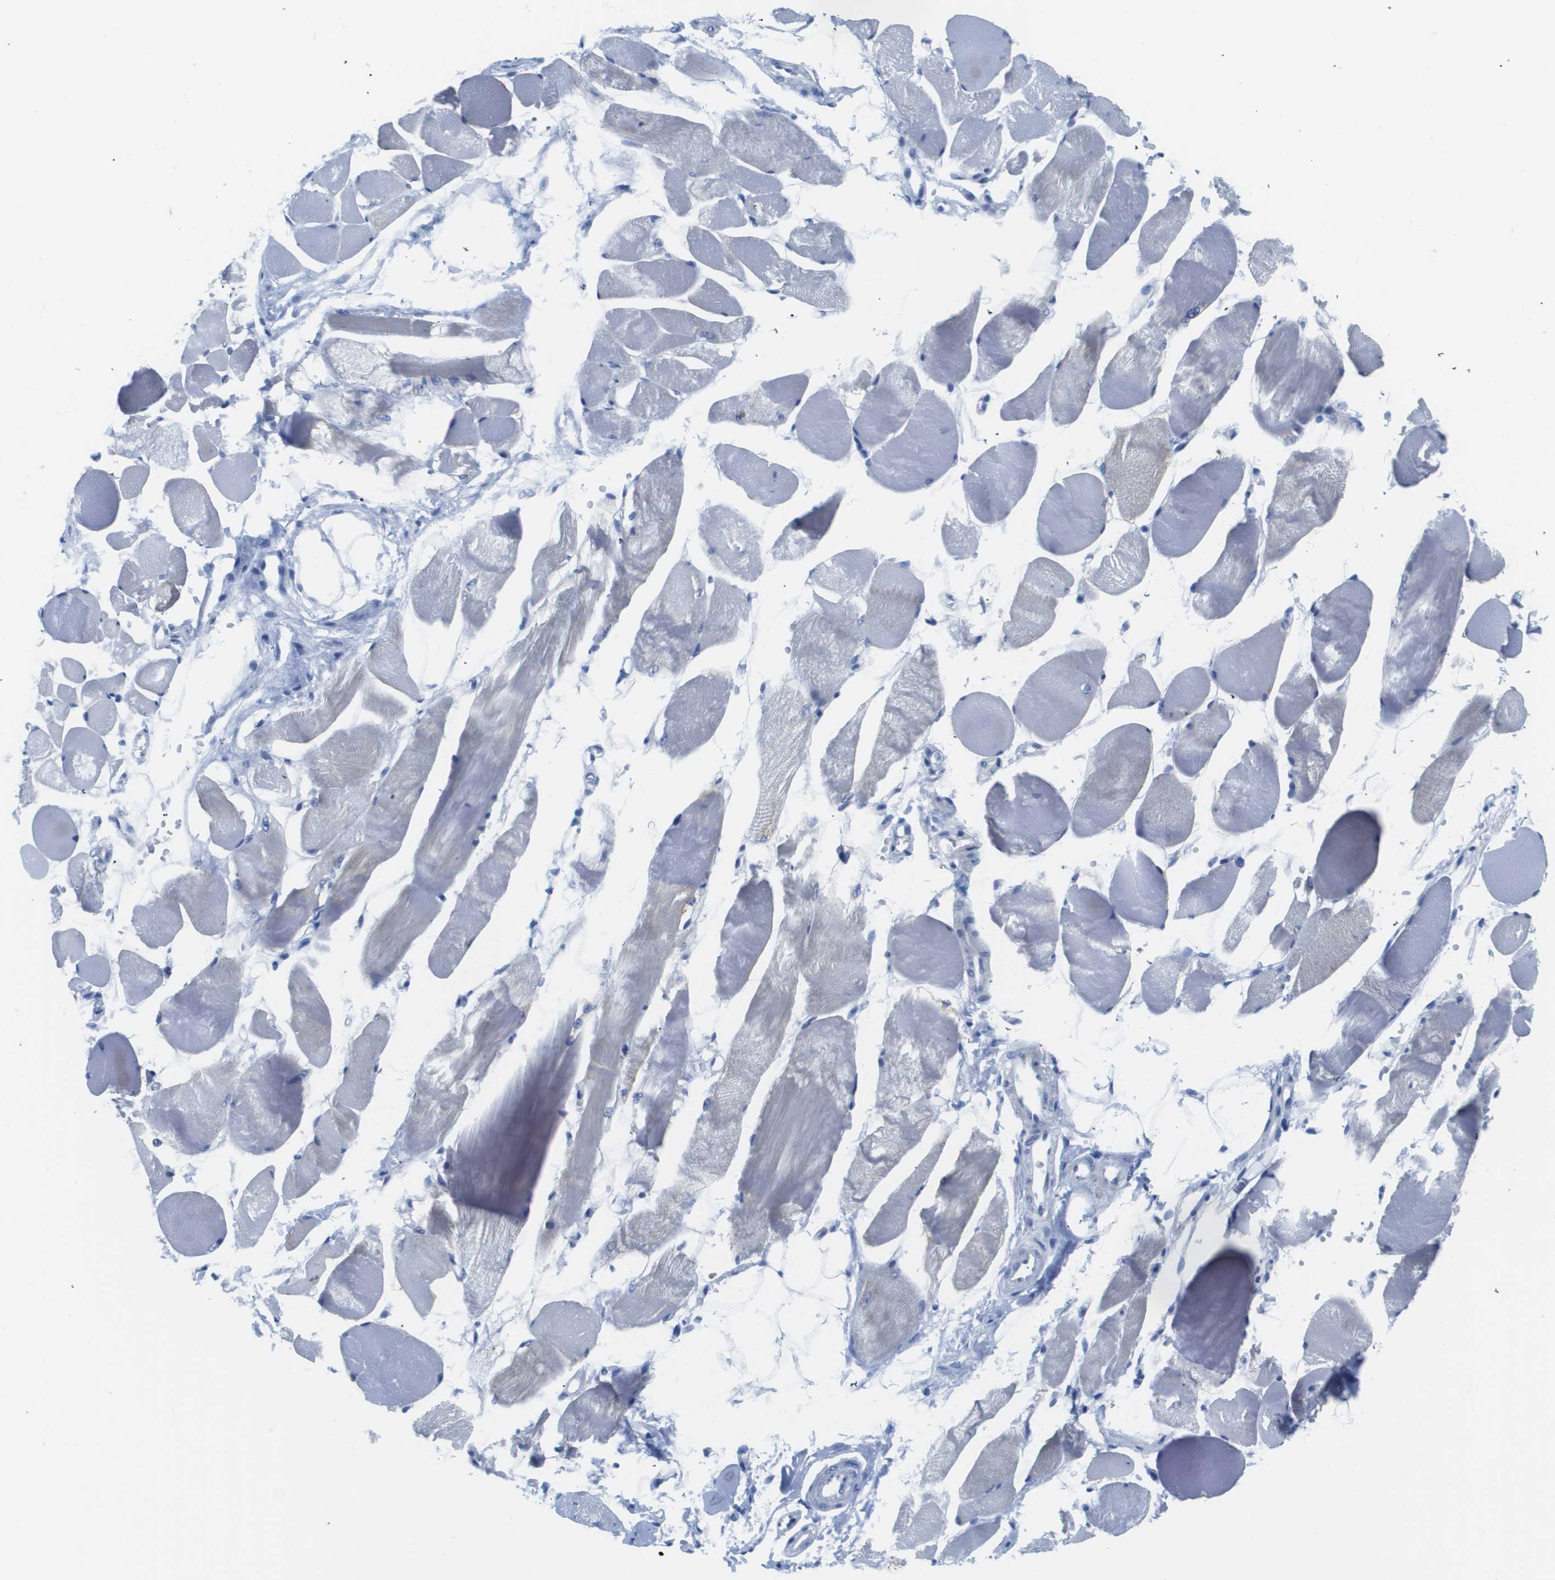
{"staining": {"intensity": "negative", "quantity": "none", "location": "none"}, "tissue": "skeletal muscle", "cell_type": "Myocytes", "image_type": "normal", "snomed": [{"axis": "morphology", "description": "Normal tissue, NOS"}, {"axis": "topography", "description": "Skeletal muscle"}, {"axis": "topography", "description": "Peripheral nerve tissue"}], "caption": "The immunohistochemistry (IHC) image has no significant positivity in myocytes of skeletal muscle.", "gene": "MS4A1", "patient": {"sex": "female", "age": 84}}